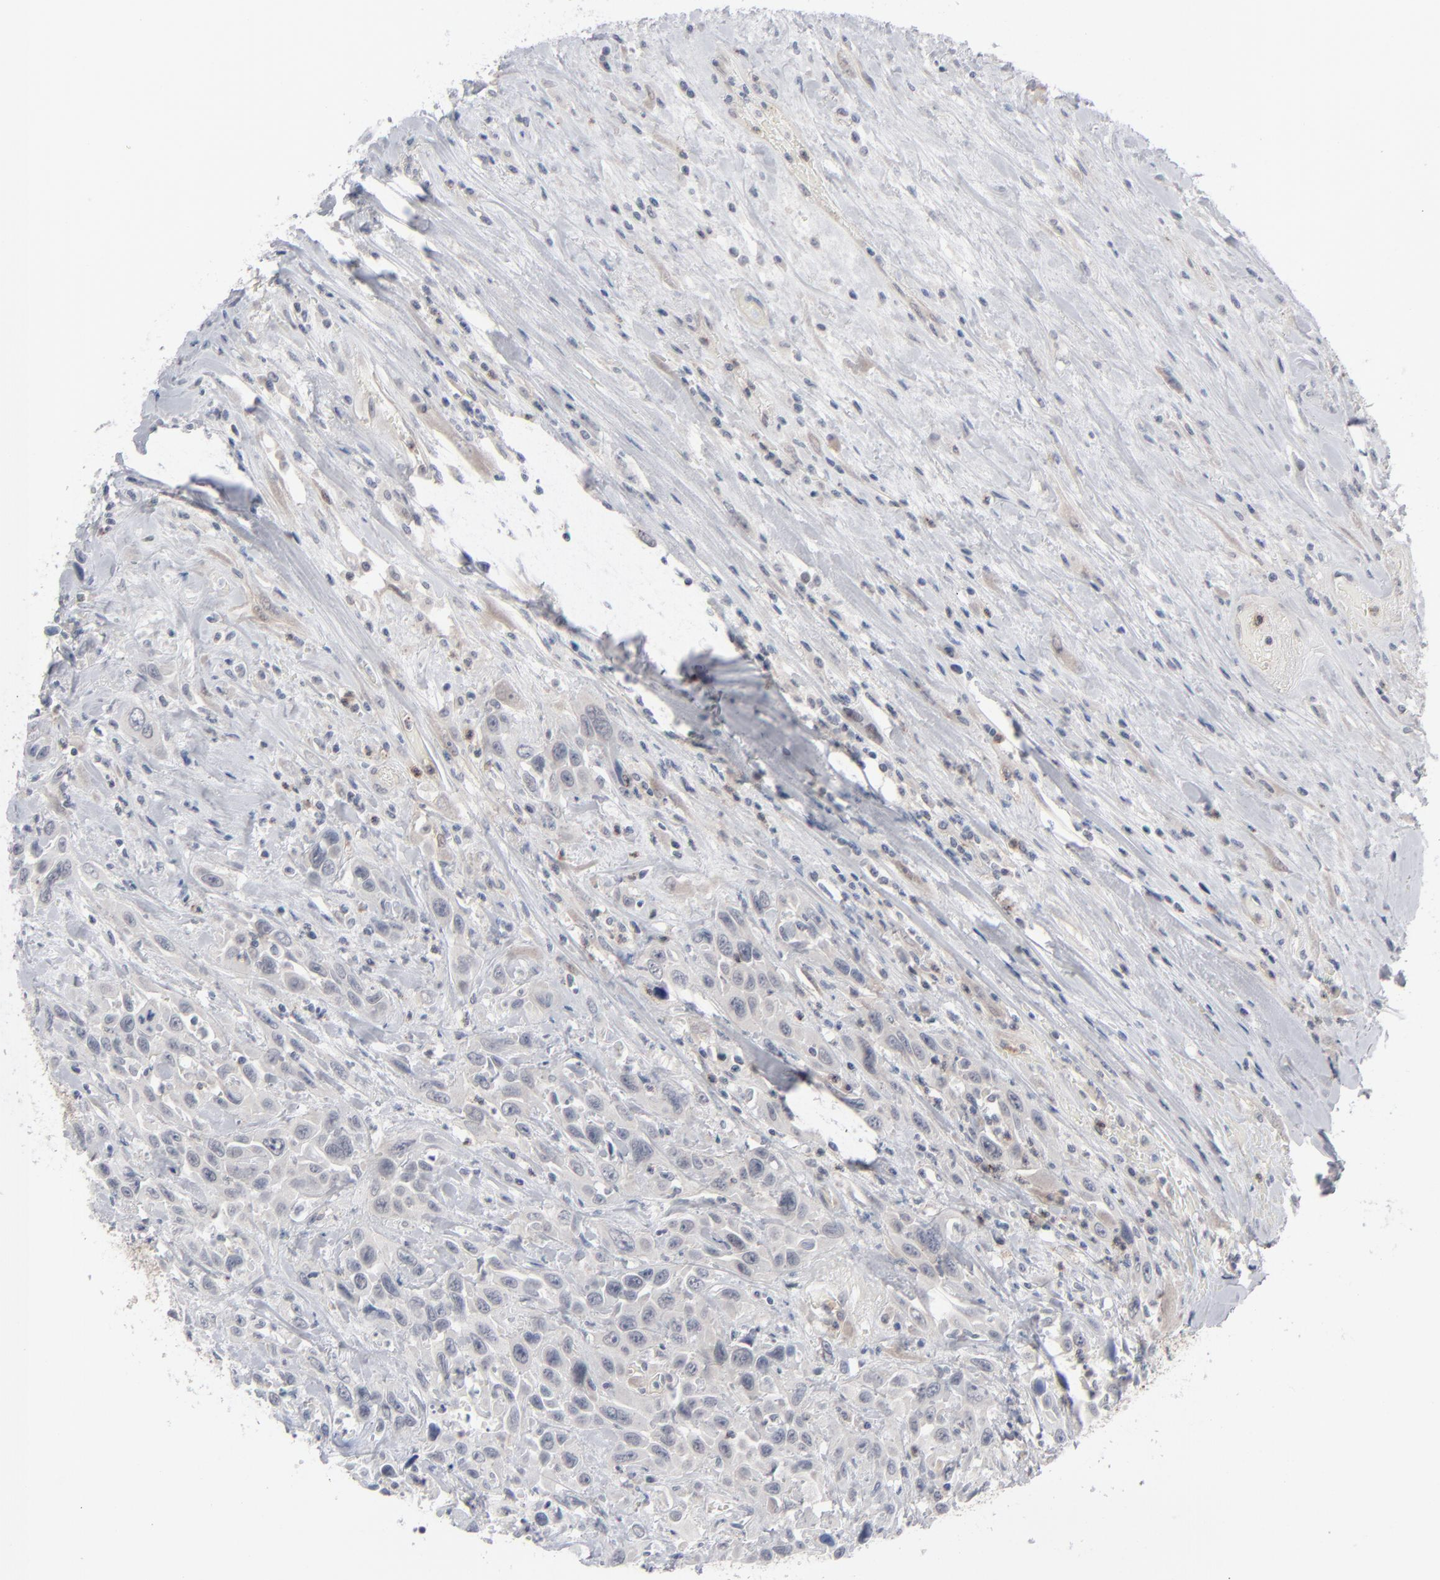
{"staining": {"intensity": "negative", "quantity": "none", "location": "none"}, "tissue": "urothelial cancer", "cell_type": "Tumor cells", "image_type": "cancer", "snomed": [{"axis": "morphology", "description": "Urothelial carcinoma, High grade"}, {"axis": "topography", "description": "Urinary bladder"}], "caption": "Protein analysis of urothelial cancer displays no significant staining in tumor cells. (Stains: DAB immunohistochemistry (IHC) with hematoxylin counter stain, Microscopy: brightfield microscopy at high magnification).", "gene": "POF1B", "patient": {"sex": "female", "age": 84}}